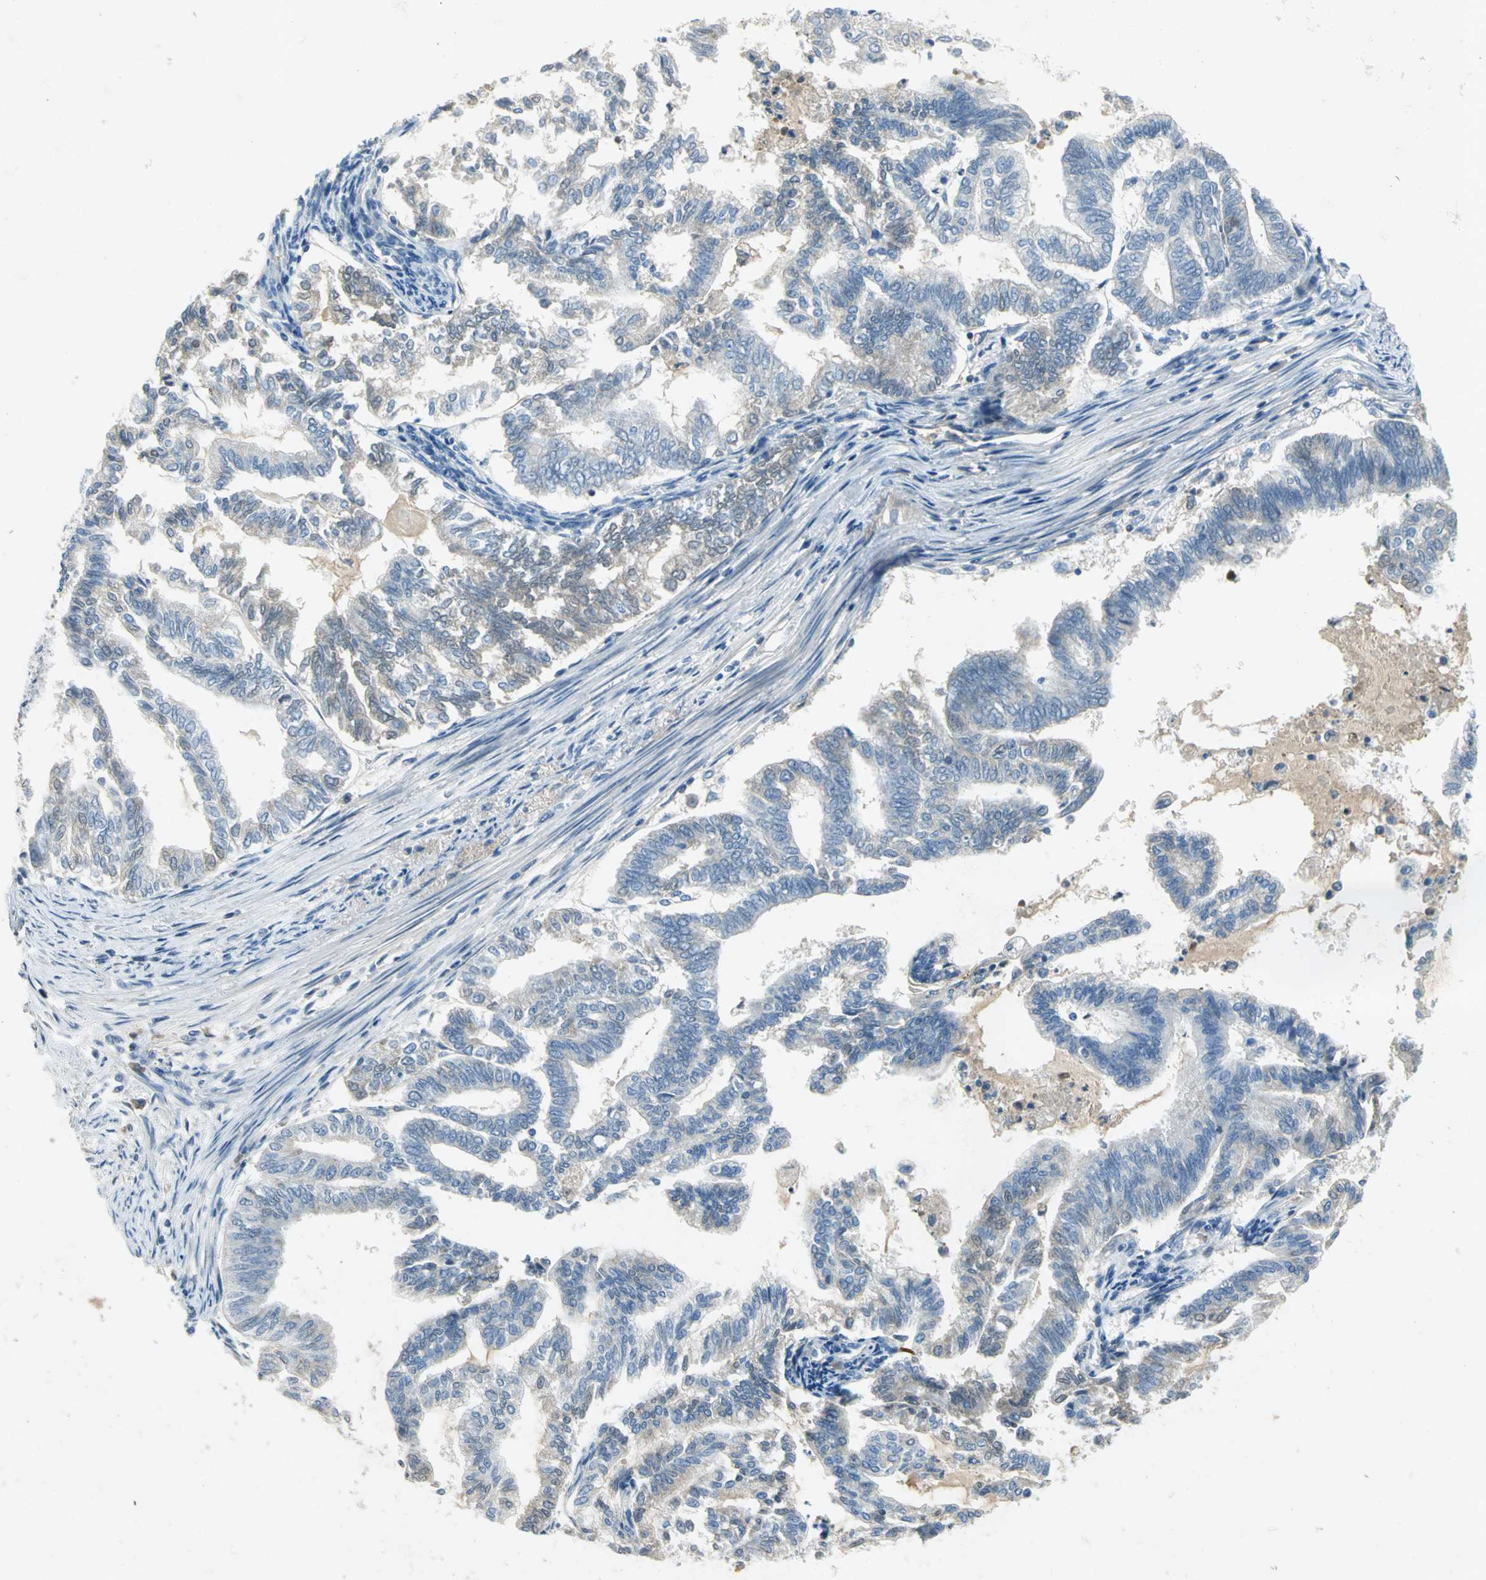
{"staining": {"intensity": "moderate", "quantity": "<25%", "location": "cytoplasmic/membranous,nuclear"}, "tissue": "endometrial cancer", "cell_type": "Tumor cells", "image_type": "cancer", "snomed": [{"axis": "morphology", "description": "Adenocarcinoma, NOS"}, {"axis": "topography", "description": "Endometrium"}], "caption": "Immunohistochemical staining of endometrial cancer displays low levels of moderate cytoplasmic/membranous and nuclear protein expression in approximately <25% of tumor cells.", "gene": "ZIC1", "patient": {"sex": "female", "age": 79}}